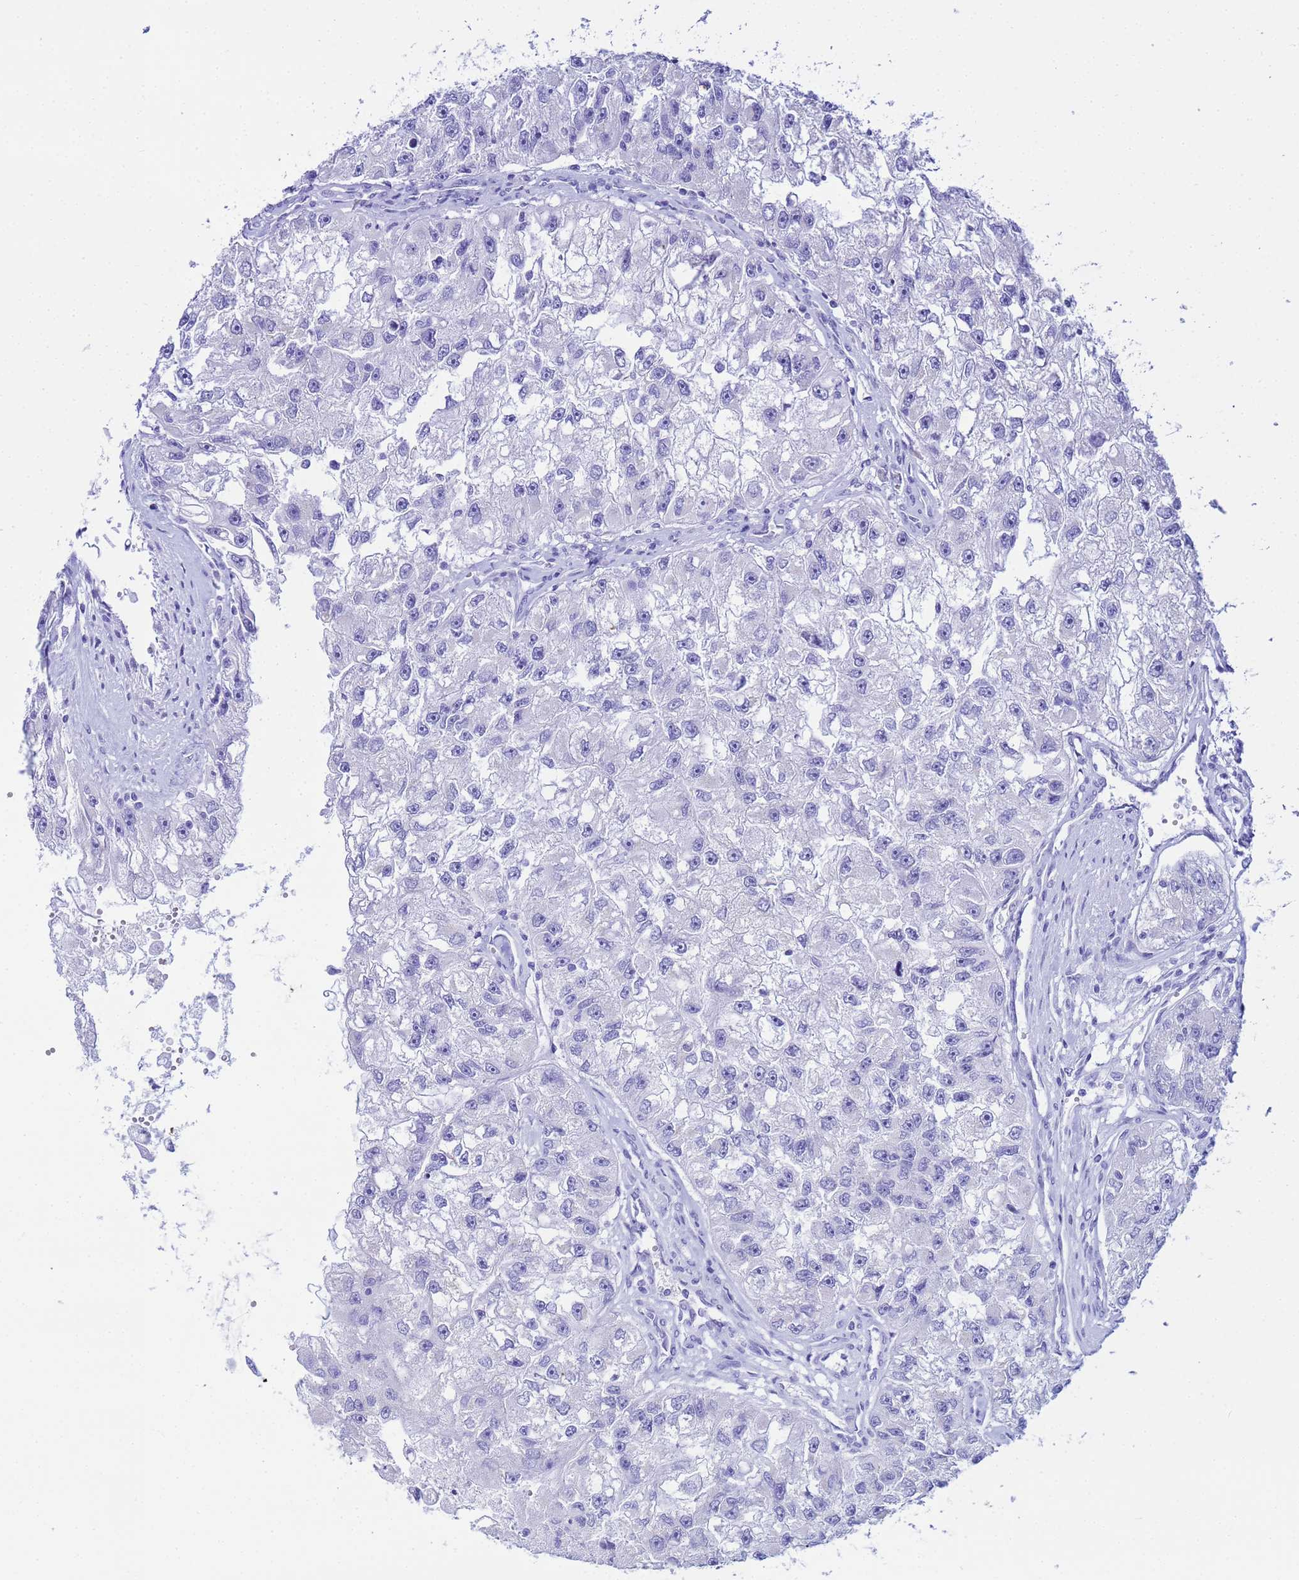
{"staining": {"intensity": "negative", "quantity": "none", "location": "none"}, "tissue": "renal cancer", "cell_type": "Tumor cells", "image_type": "cancer", "snomed": [{"axis": "morphology", "description": "Adenocarcinoma, NOS"}, {"axis": "topography", "description": "Kidney"}], "caption": "Protein analysis of adenocarcinoma (renal) reveals no significant staining in tumor cells.", "gene": "AQP12A", "patient": {"sex": "male", "age": 63}}